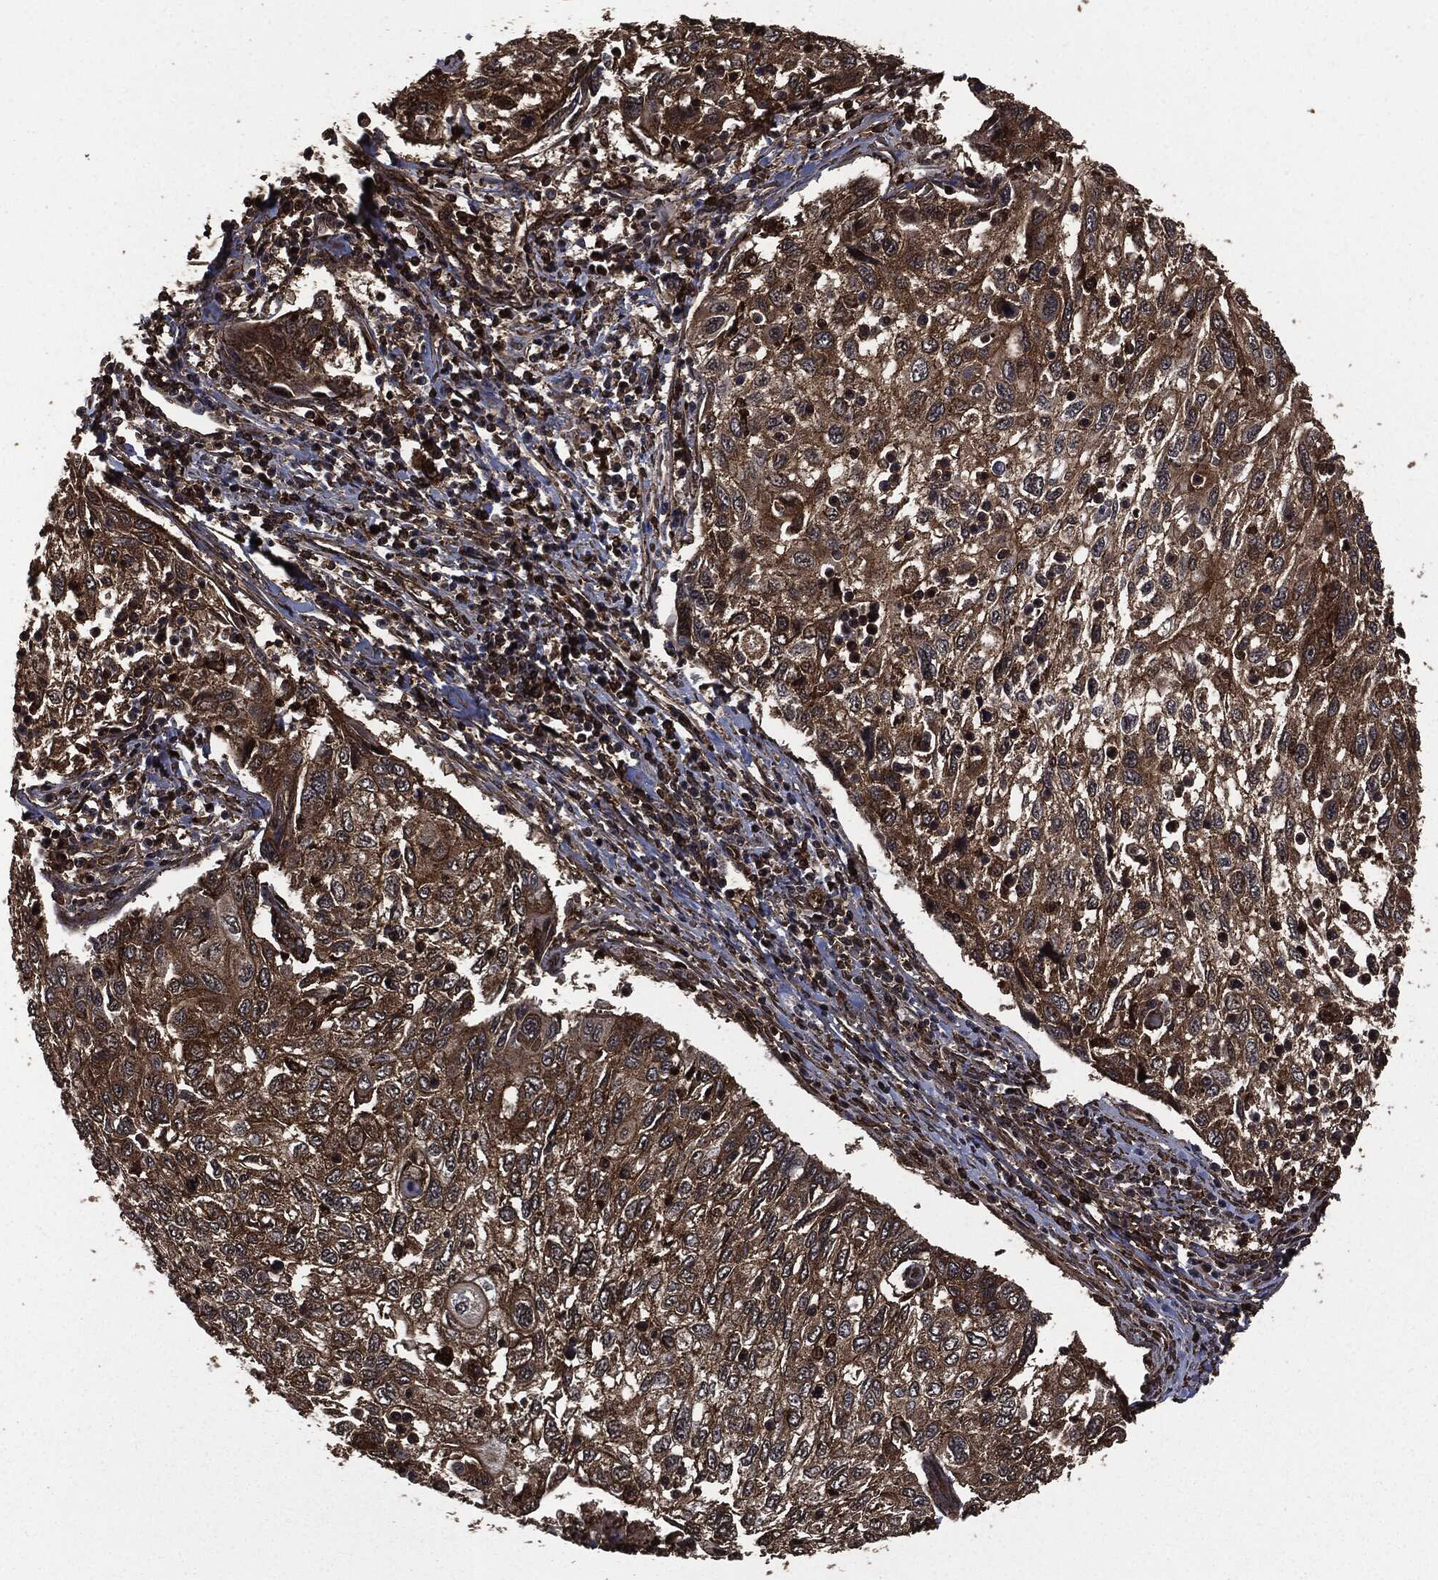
{"staining": {"intensity": "moderate", "quantity": ">75%", "location": "cytoplasmic/membranous"}, "tissue": "cervical cancer", "cell_type": "Tumor cells", "image_type": "cancer", "snomed": [{"axis": "morphology", "description": "Squamous cell carcinoma, NOS"}, {"axis": "topography", "description": "Cervix"}], "caption": "Approximately >75% of tumor cells in squamous cell carcinoma (cervical) exhibit moderate cytoplasmic/membranous protein positivity as visualized by brown immunohistochemical staining.", "gene": "HRAS", "patient": {"sex": "female", "age": 70}}